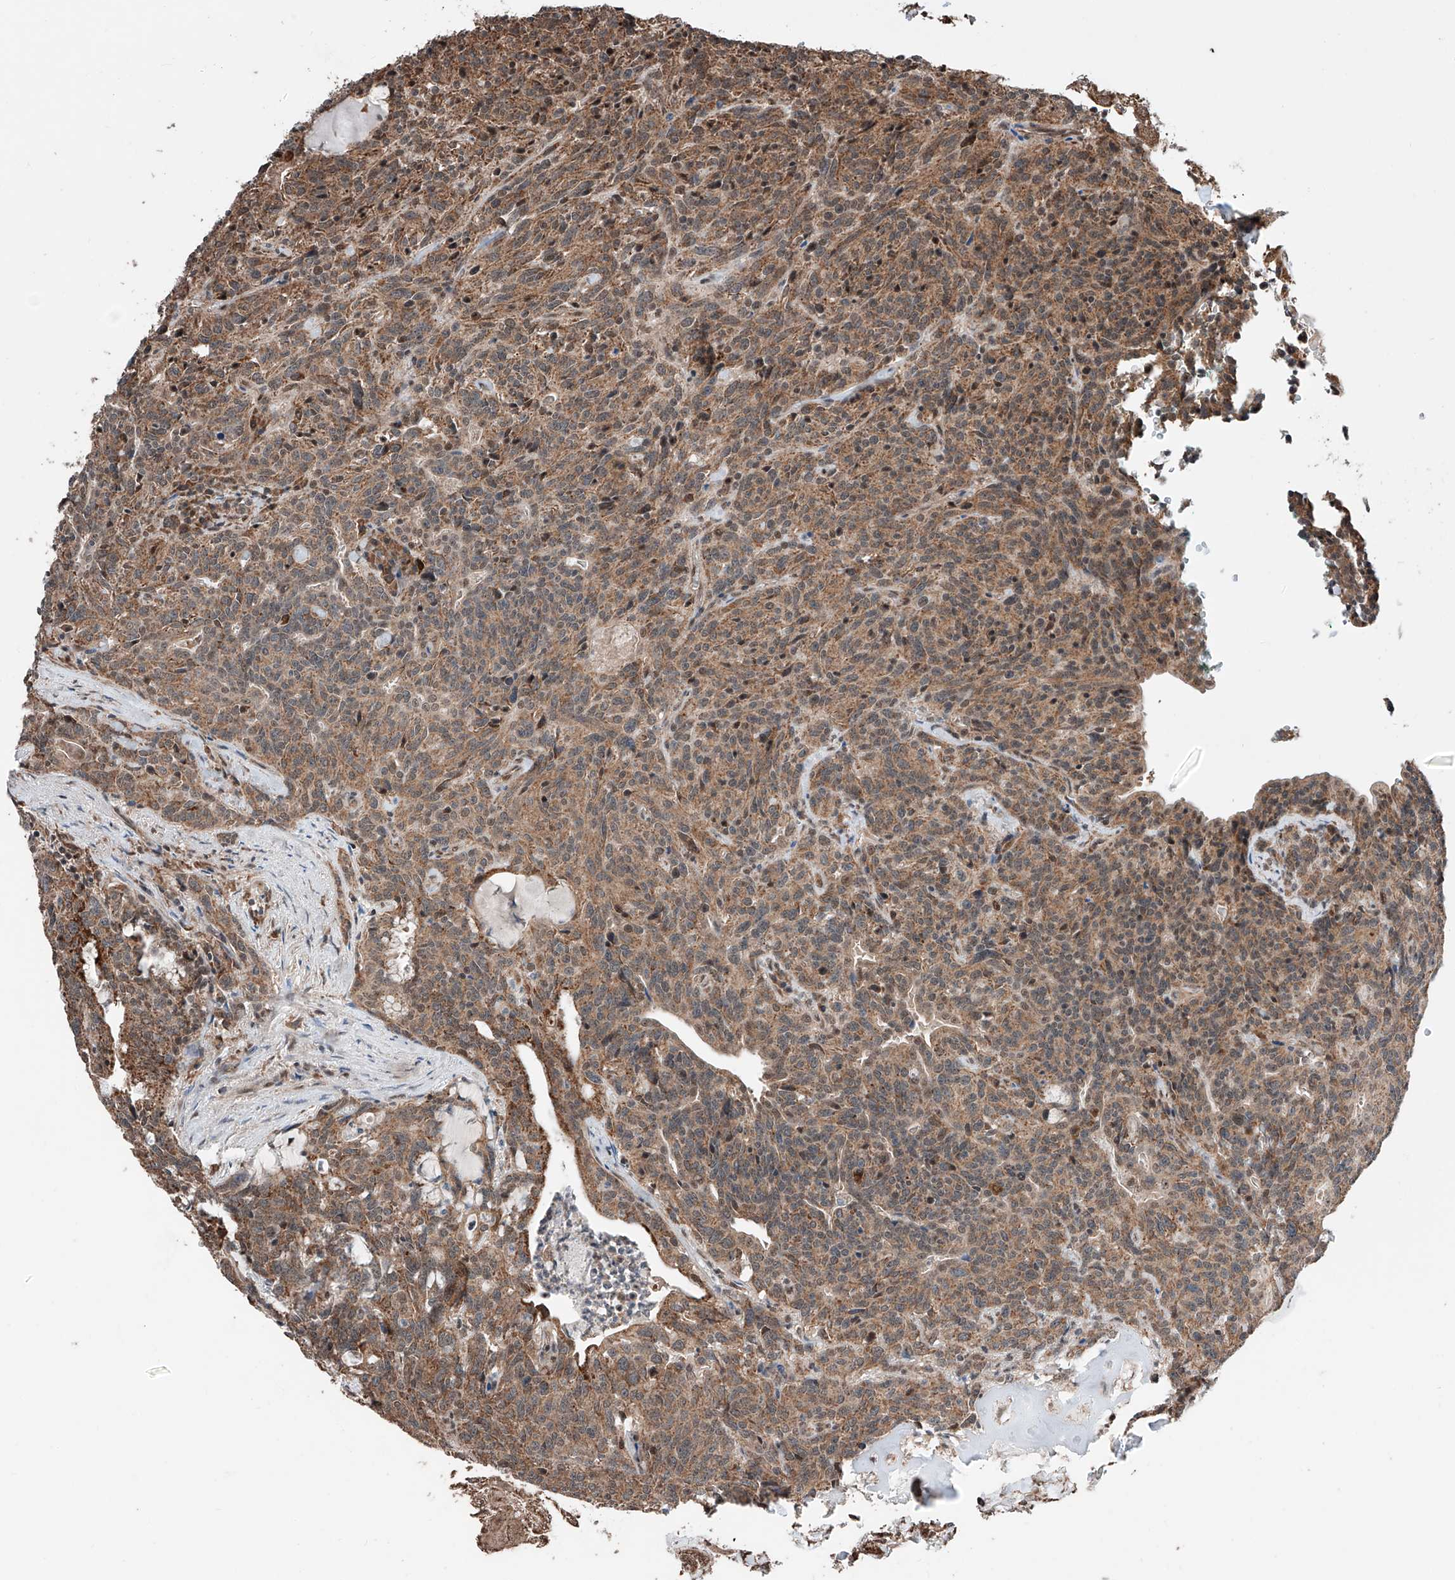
{"staining": {"intensity": "moderate", "quantity": ">75%", "location": "cytoplasmic/membranous"}, "tissue": "carcinoid", "cell_type": "Tumor cells", "image_type": "cancer", "snomed": [{"axis": "morphology", "description": "Carcinoid, malignant, NOS"}, {"axis": "topography", "description": "Lung"}], "caption": "Immunohistochemical staining of carcinoid reveals moderate cytoplasmic/membranous protein expression in about >75% of tumor cells.", "gene": "ZNF445", "patient": {"sex": "female", "age": 46}}